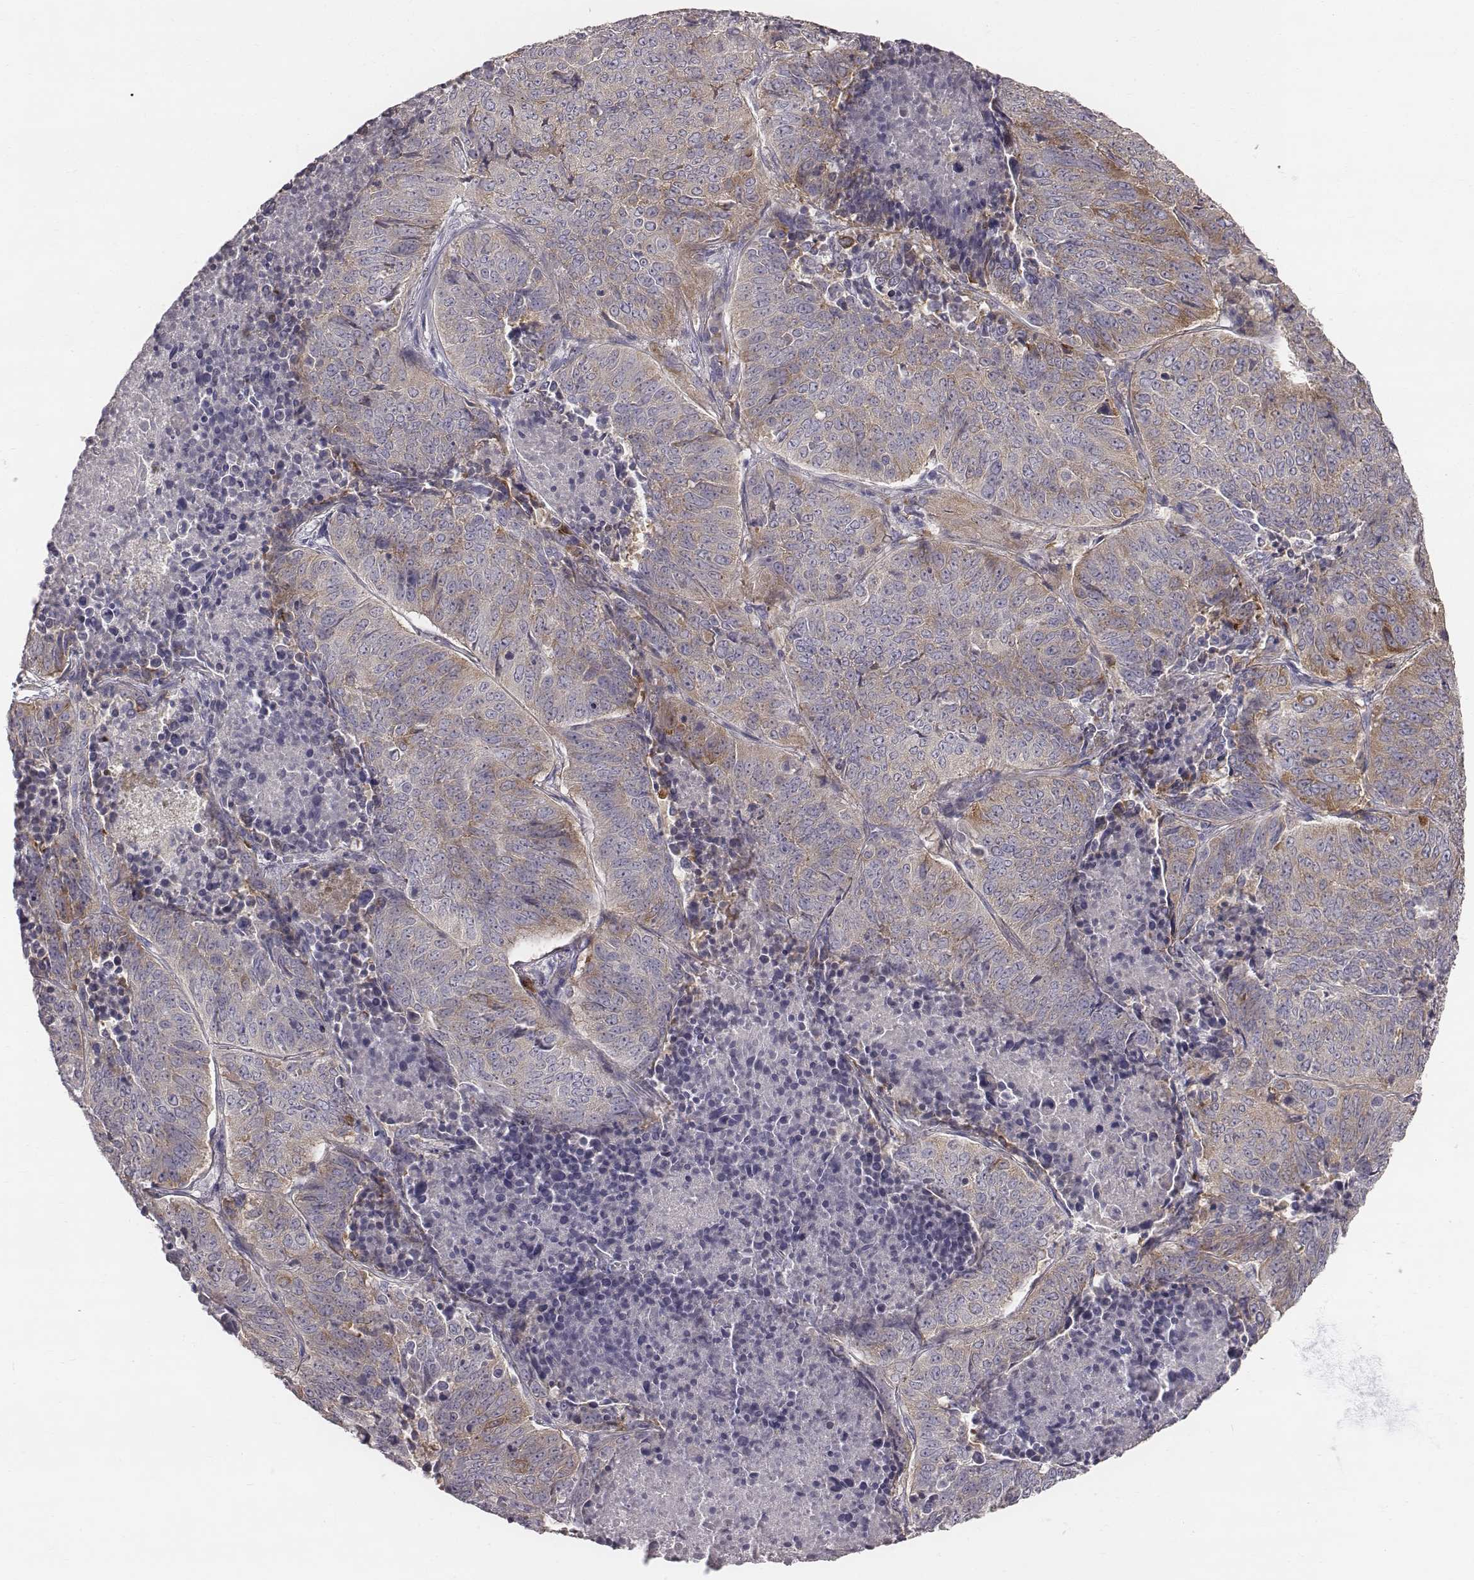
{"staining": {"intensity": "moderate", "quantity": "<25%", "location": "cytoplasmic/membranous"}, "tissue": "lung cancer", "cell_type": "Tumor cells", "image_type": "cancer", "snomed": [{"axis": "morphology", "description": "Normal tissue, NOS"}, {"axis": "morphology", "description": "Squamous cell carcinoma, NOS"}, {"axis": "topography", "description": "Bronchus"}, {"axis": "topography", "description": "Lung"}], "caption": "Protein staining of lung cancer tissue exhibits moderate cytoplasmic/membranous staining in about <25% of tumor cells.", "gene": "PRKCZ", "patient": {"sex": "male", "age": 64}}